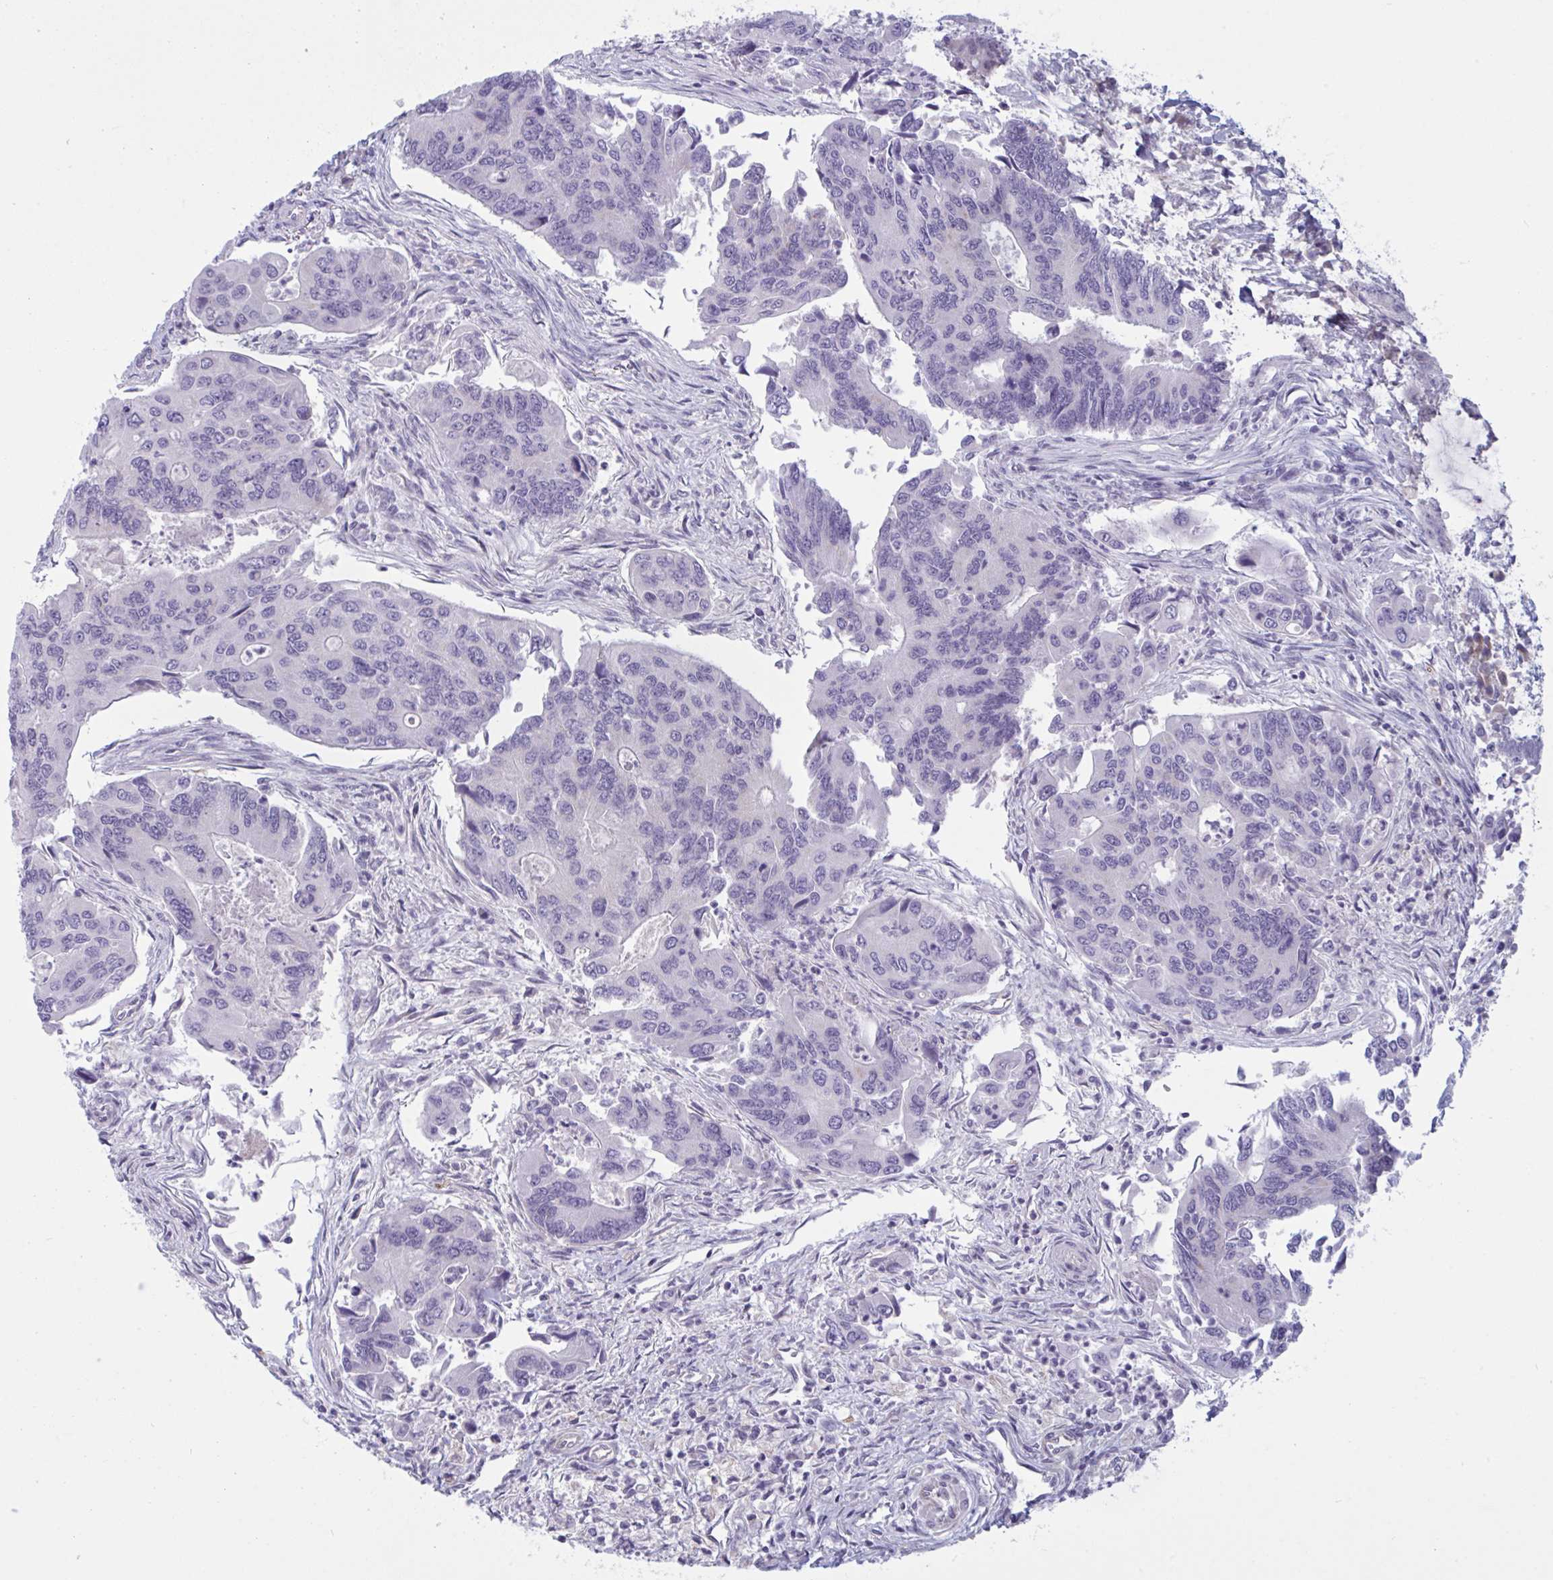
{"staining": {"intensity": "negative", "quantity": "none", "location": "none"}, "tissue": "colorectal cancer", "cell_type": "Tumor cells", "image_type": "cancer", "snomed": [{"axis": "morphology", "description": "Adenocarcinoma, NOS"}, {"axis": "topography", "description": "Colon"}], "caption": "IHC of colorectal cancer exhibits no expression in tumor cells.", "gene": "OR1L3", "patient": {"sex": "female", "age": 67}}